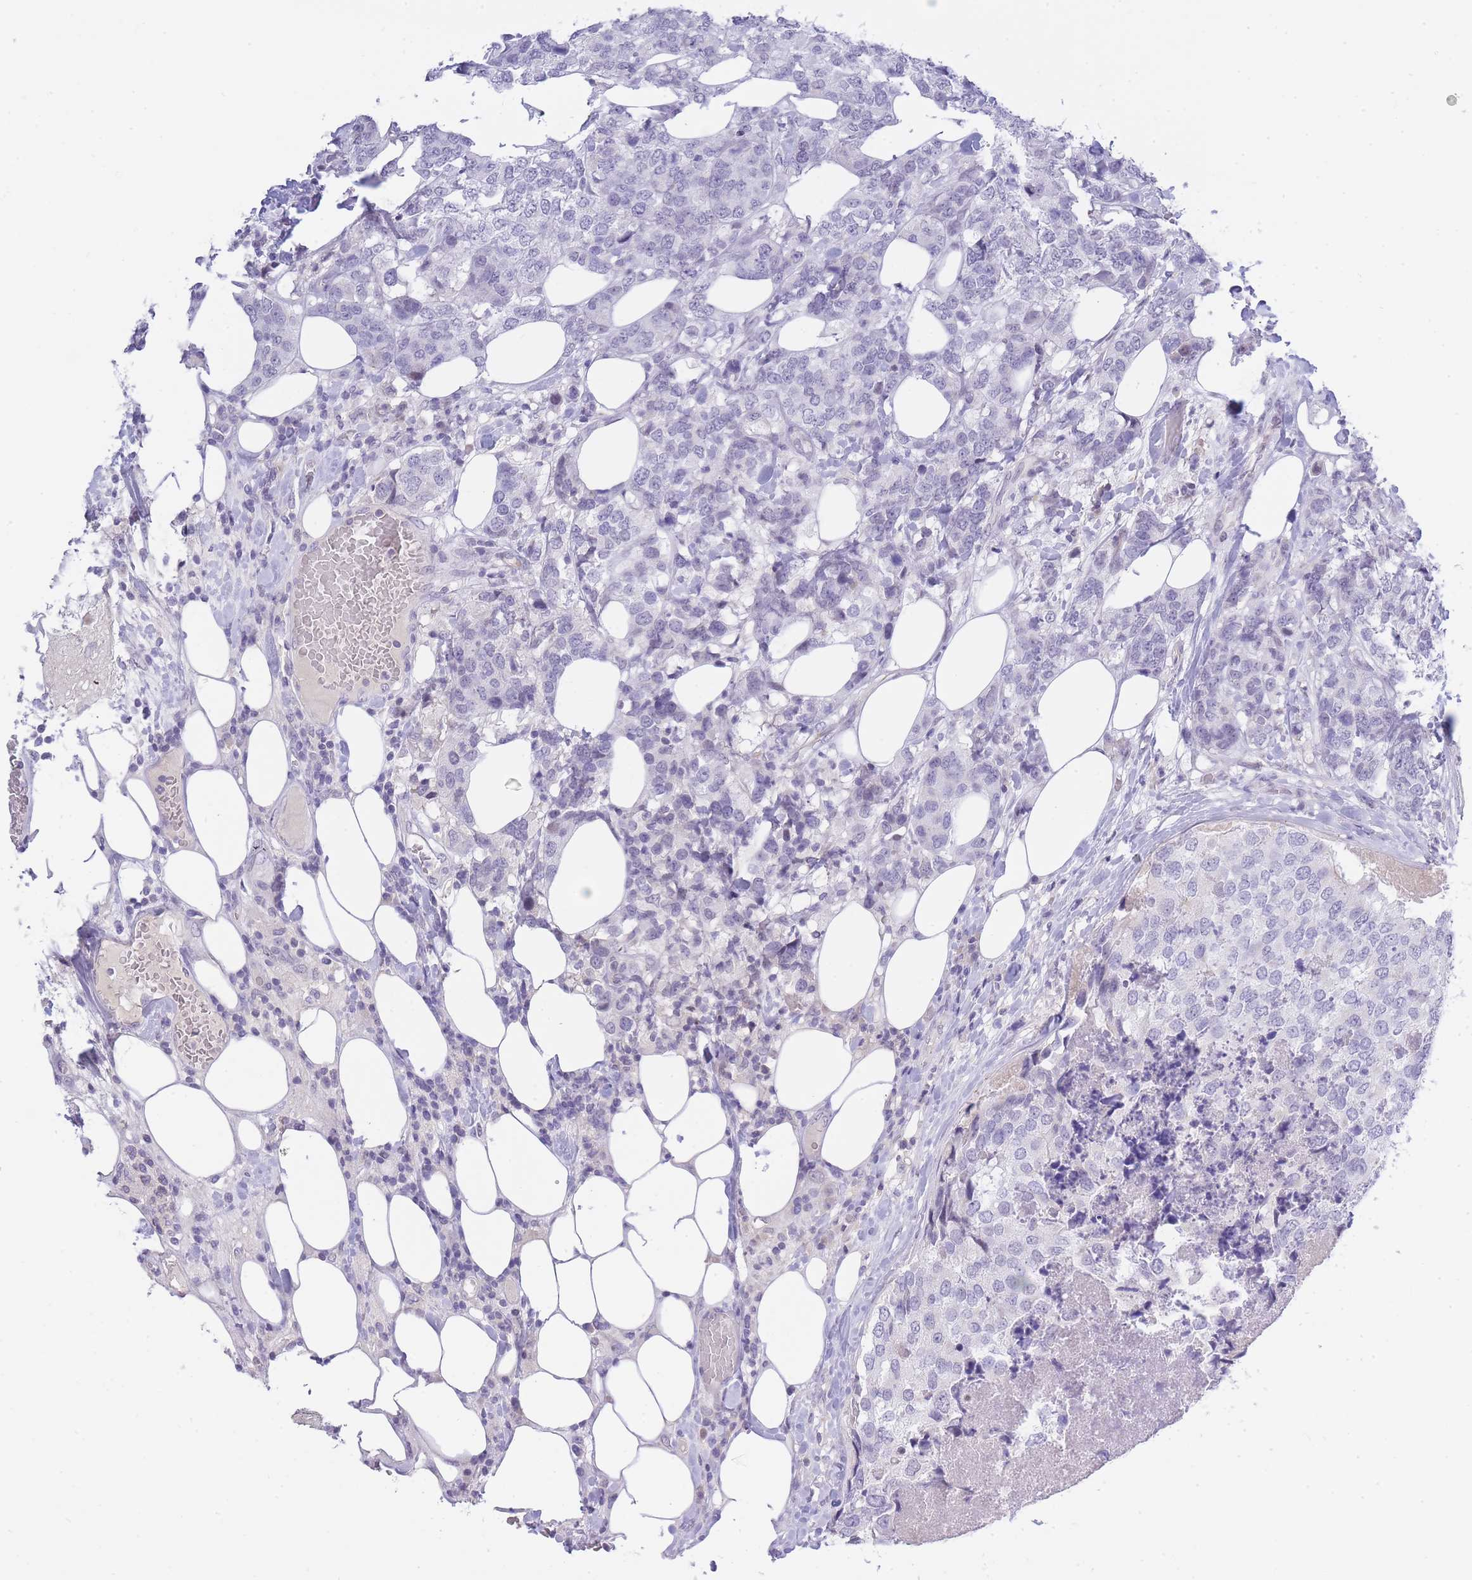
{"staining": {"intensity": "negative", "quantity": "none", "location": "none"}, "tissue": "breast cancer", "cell_type": "Tumor cells", "image_type": "cancer", "snomed": [{"axis": "morphology", "description": "Lobular carcinoma"}, {"axis": "topography", "description": "Breast"}], "caption": "Immunohistochemistry (IHC) of human breast cancer (lobular carcinoma) demonstrates no staining in tumor cells.", "gene": "PRR23B", "patient": {"sex": "female", "age": 59}}